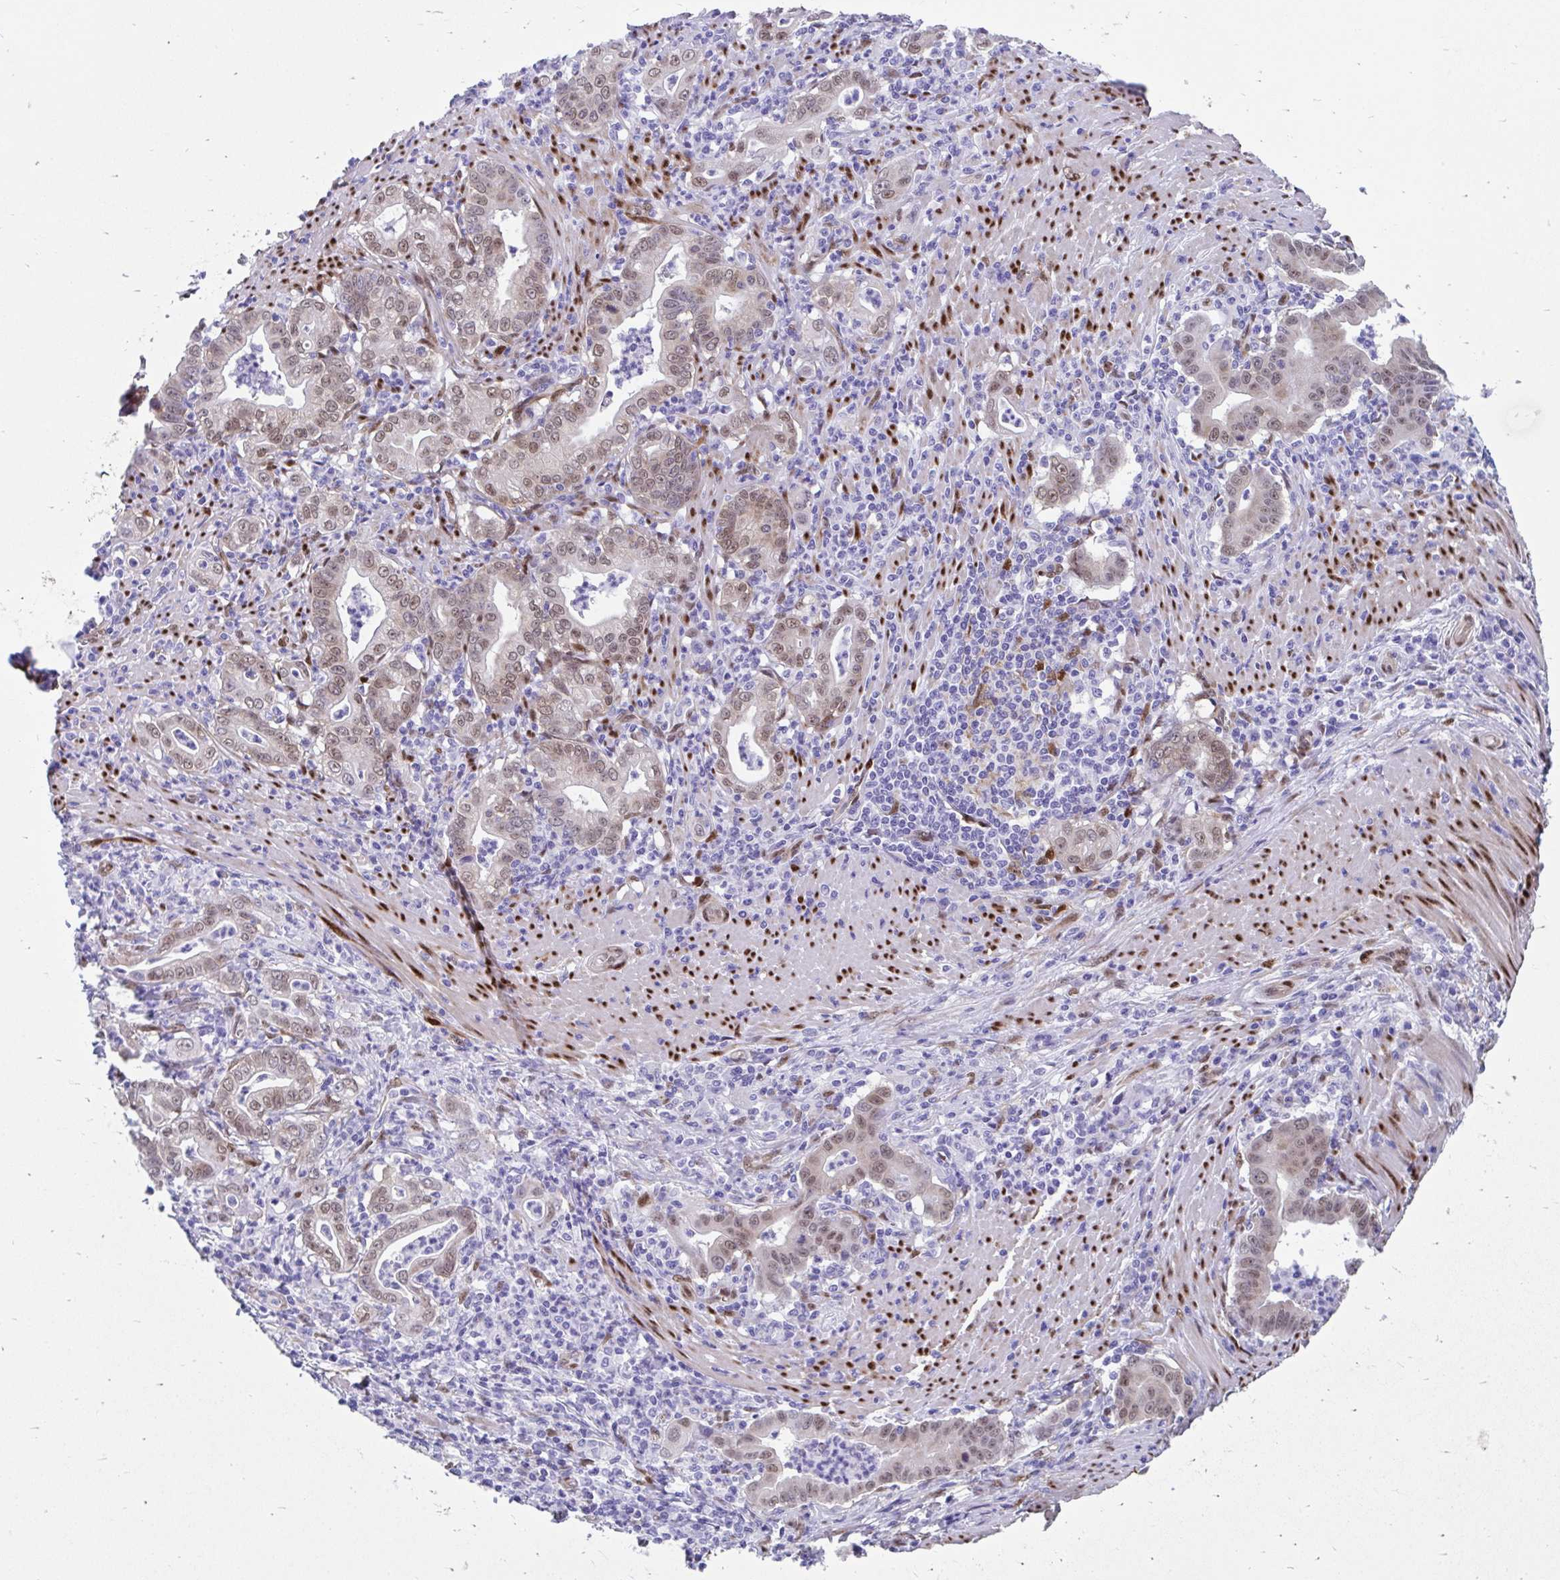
{"staining": {"intensity": "weak", "quantity": "25%-75%", "location": "nuclear"}, "tissue": "stomach cancer", "cell_type": "Tumor cells", "image_type": "cancer", "snomed": [{"axis": "morphology", "description": "Adenocarcinoma, NOS"}, {"axis": "topography", "description": "Stomach, upper"}], "caption": "Stomach adenocarcinoma stained with a brown dye displays weak nuclear positive expression in about 25%-75% of tumor cells.", "gene": "RBPMS", "patient": {"sex": "female", "age": 79}}